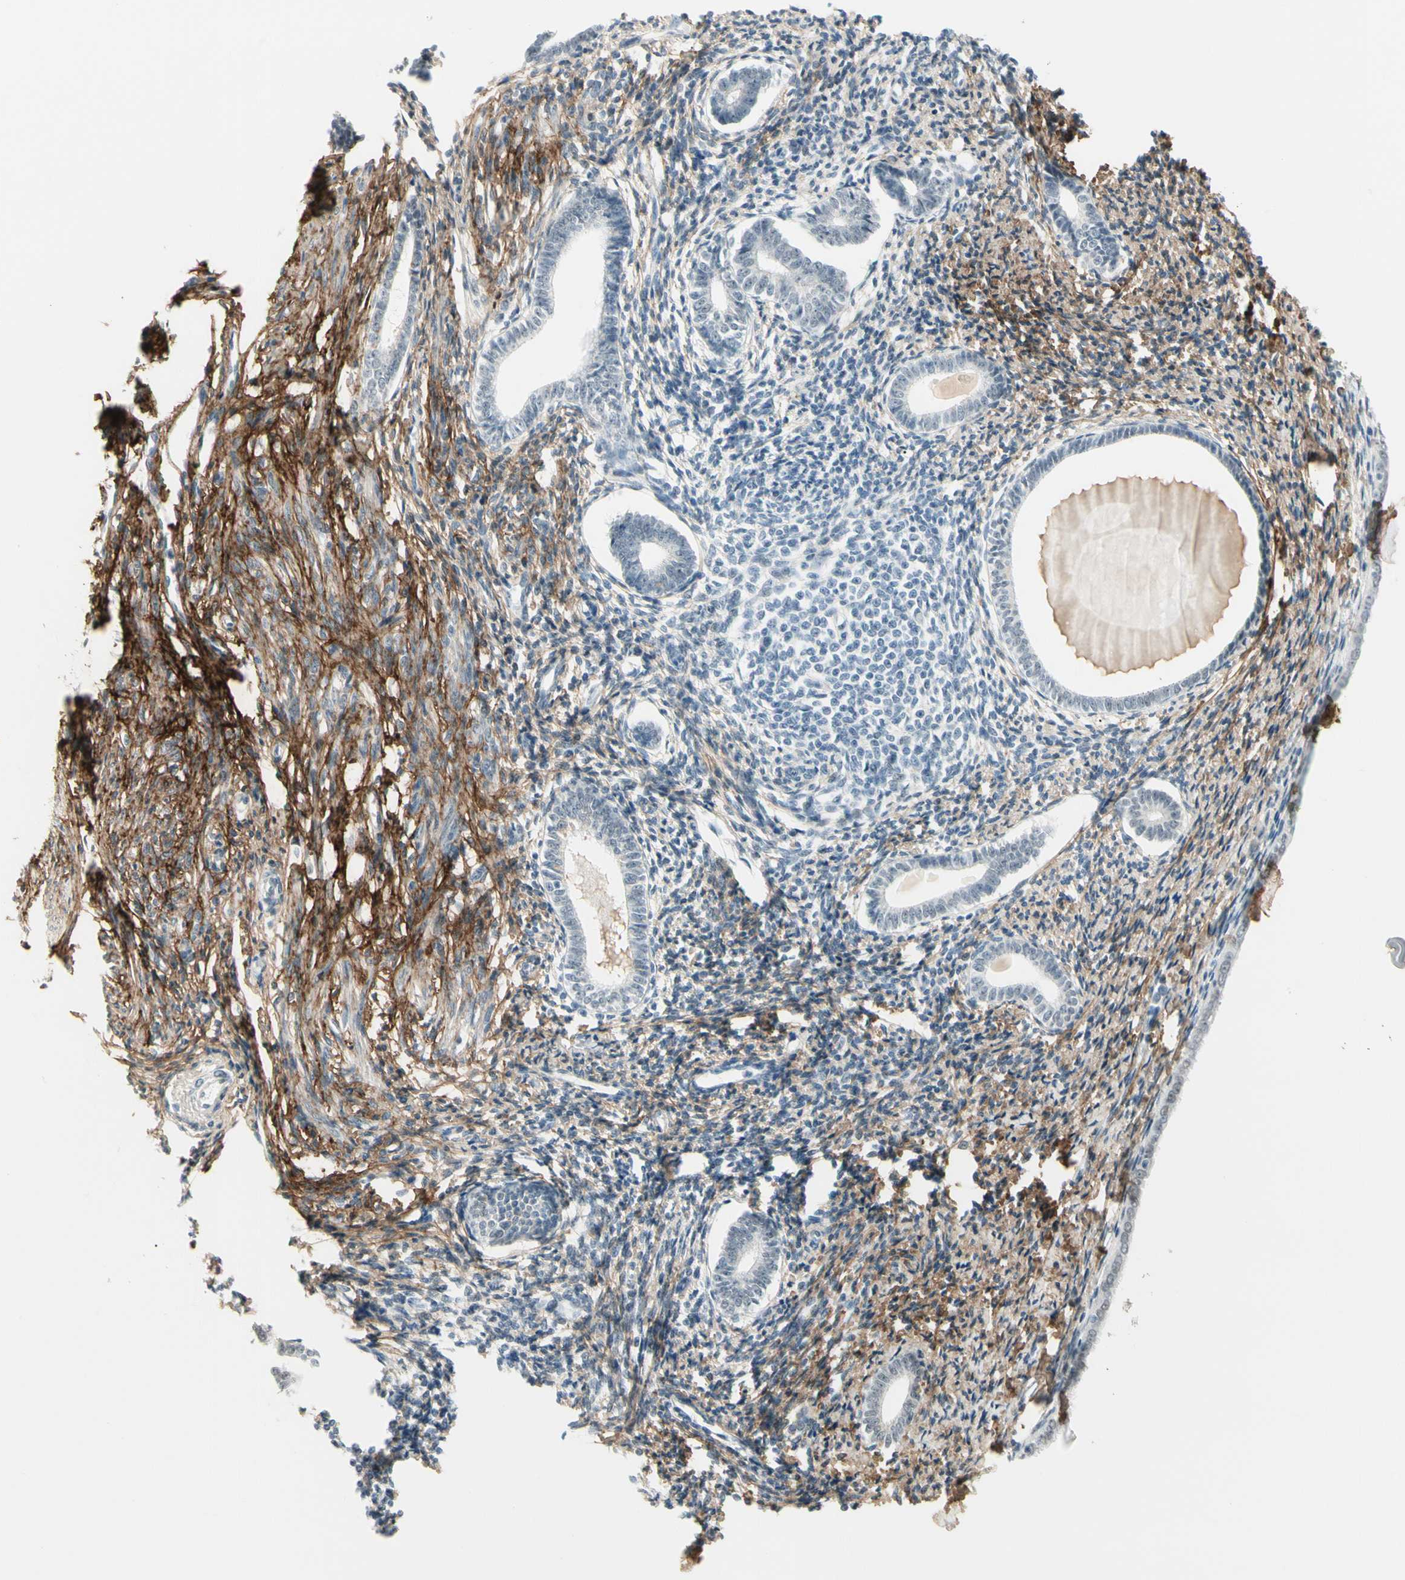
{"staining": {"intensity": "negative", "quantity": "none", "location": "none"}, "tissue": "endometrium", "cell_type": "Cells in endometrial stroma", "image_type": "normal", "snomed": [{"axis": "morphology", "description": "Normal tissue, NOS"}, {"axis": "topography", "description": "Endometrium"}], "caption": "There is no significant positivity in cells in endometrial stroma of endometrium. (DAB IHC with hematoxylin counter stain).", "gene": "ASPN", "patient": {"sex": "female", "age": 71}}